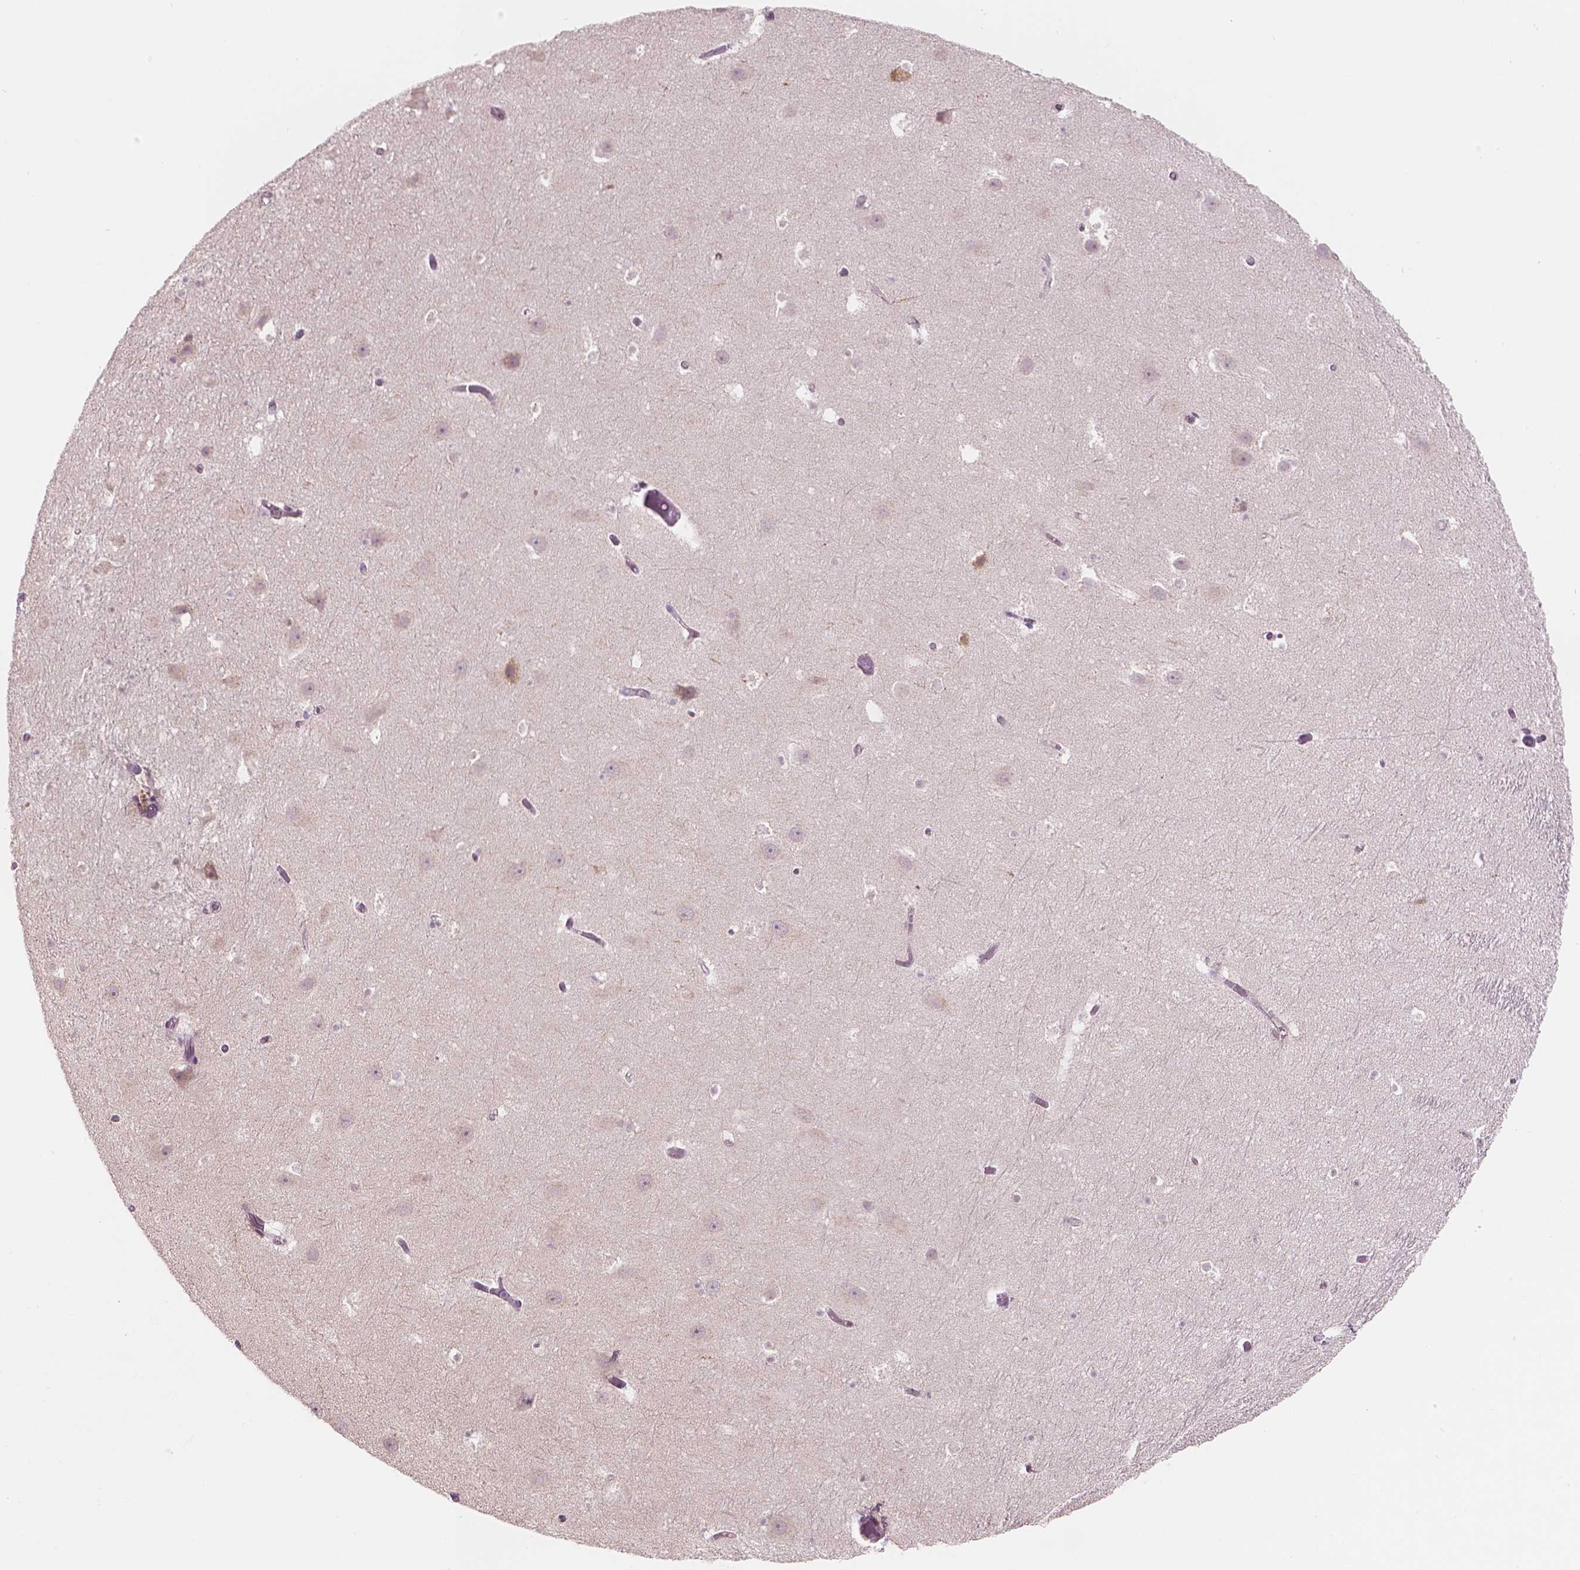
{"staining": {"intensity": "negative", "quantity": "none", "location": "none"}, "tissue": "hippocampus", "cell_type": "Glial cells", "image_type": "normal", "snomed": [{"axis": "morphology", "description": "Normal tissue, NOS"}, {"axis": "topography", "description": "Hippocampus"}], "caption": "Immunohistochemistry (IHC) image of normal human hippocampus stained for a protein (brown), which exhibits no staining in glial cells. (Immunohistochemistry, brightfield microscopy, high magnification).", "gene": "NOS1AP", "patient": {"sex": "male", "age": 26}}